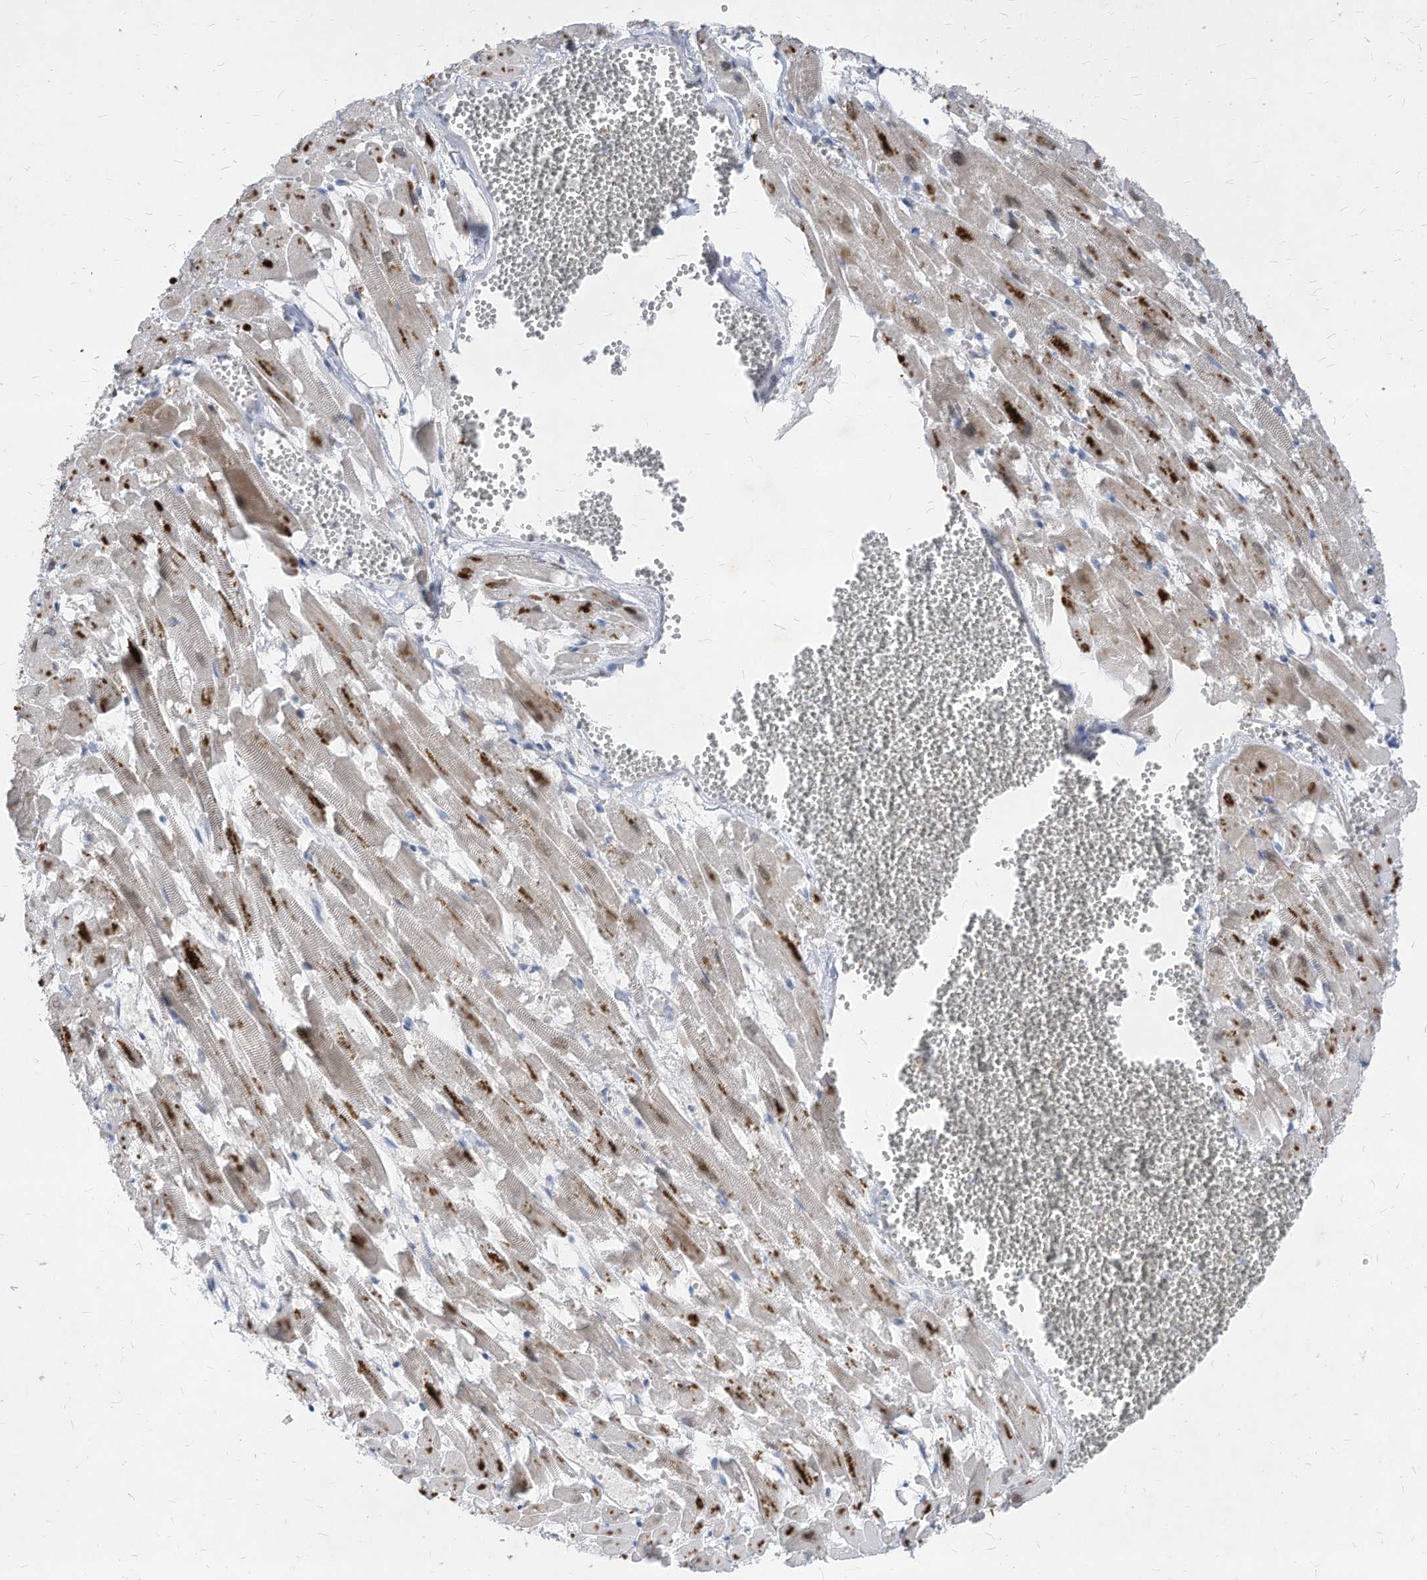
{"staining": {"intensity": "weak", "quantity": "25%-75%", "location": "cytoplasmic/membranous,nuclear"}, "tissue": "heart muscle", "cell_type": "Cardiomyocytes", "image_type": "normal", "snomed": [{"axis": "morphology", "description": "Normal tissue, NOS"}, {"axis": "topography", "description": "Heart"}], "caption": "Weak cytoplasmic/membranous,nuclear positivity is appreciated in about 25%-75% of cardiomyocytes in unremarkable heart muscle.", "gene": "KPNB1", "patient": {"sex": "female", "age": 64}}